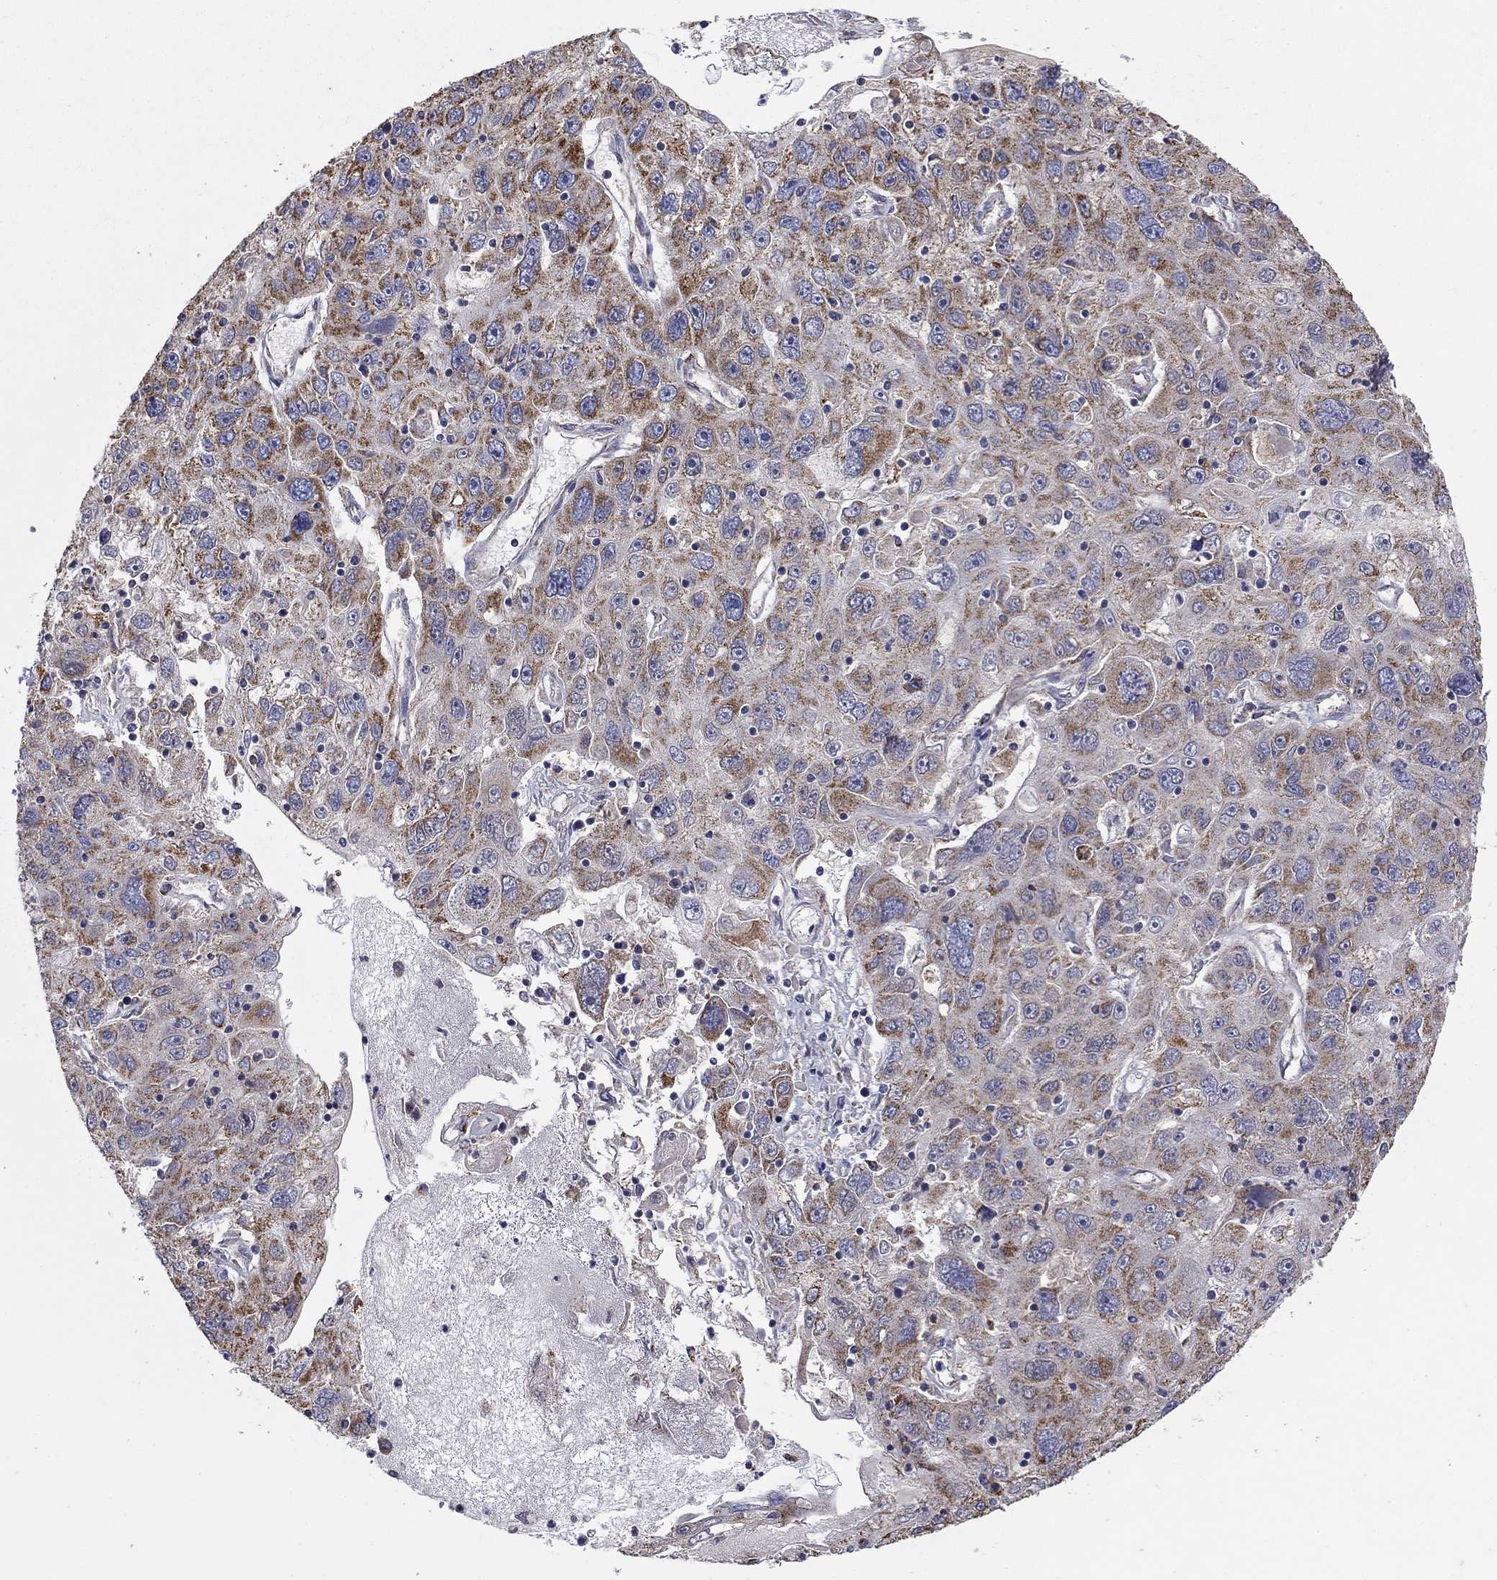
{"staining": {"intensity": "moderate", "quantity": "25%-75%", "location": "cytoplasmic/membranous"}, "tissue": "stomach cancer", "cell_type": "Tumor cells", "image_type": "cancer", "snomed": [{"axis": "morphology", "description": "Adenocarcinoma, NOS"}, {"axis": "topography", "description": "Stomach"}], "caption": "High-magnification brightfield microscopy of stomach adenocarcinoma stained with DAB (3,3'-diaminobenzidine) (brown) and counterstained with hematoxylin (blue). tumor cells exhibit moderate cytoplasmic/membranous expression is appreciated in about25%-75% of cells. The staining was performed using DAB to visualize the protein expression in brown, while the nuclei were stained in blue with hematoxylin (Magnification: 20x).", "gene": "HPS5", "patient": {"sex": "male", "age": 56}}